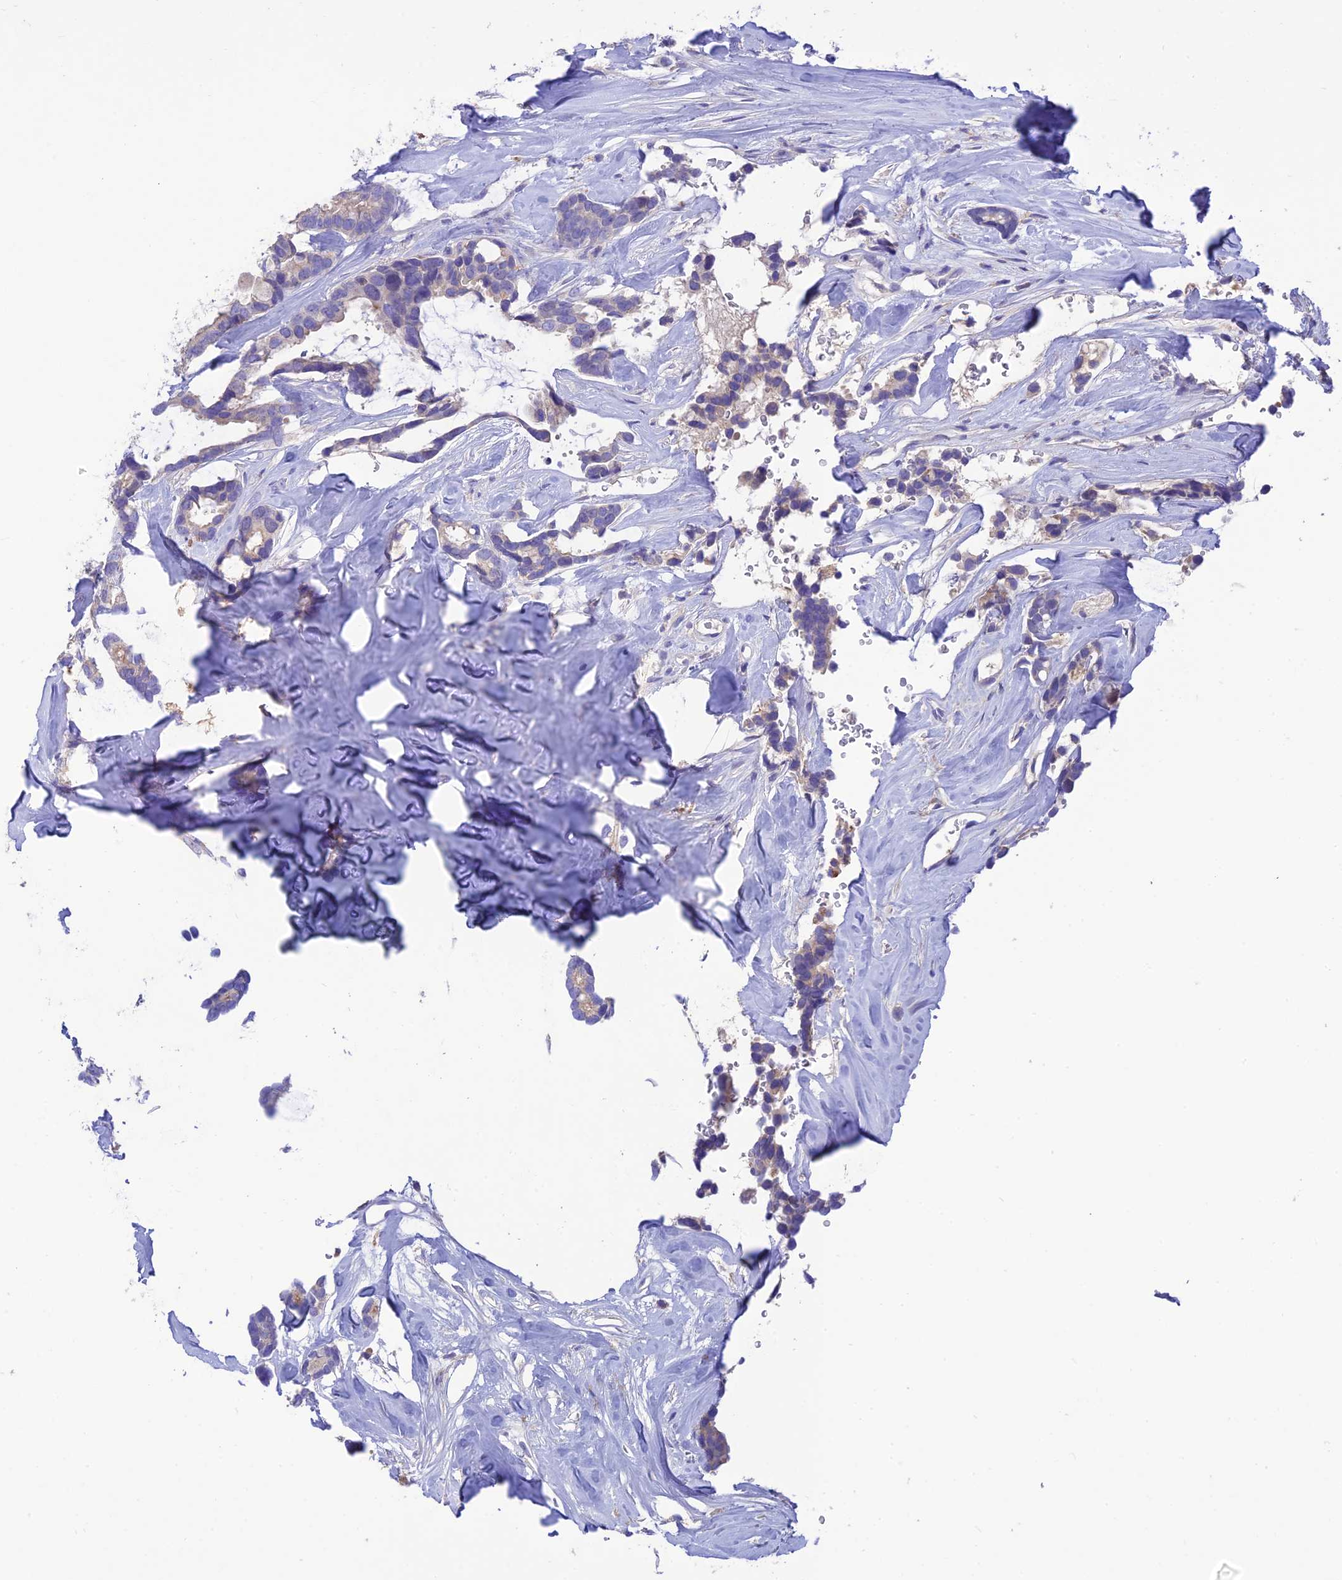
{"staining": {"intensity": "negative", "quantity": "none", "location": "none"}, "tissue": "breast cancer", "cell_type": "Tumor cells", "image_type": "cancer", "snomed": [{"axis": "morphology", "description": "Duct carcinoma"}, {"axis": "topography", "description": "Breast"}], "caption": "This is an immunohistochemistry photomicrograph of breast invasive ductal carcinoma. There is no expression in tumor cells.", "gene": "SFT2D2", "patient": {"sex": "female", "age": 87}}